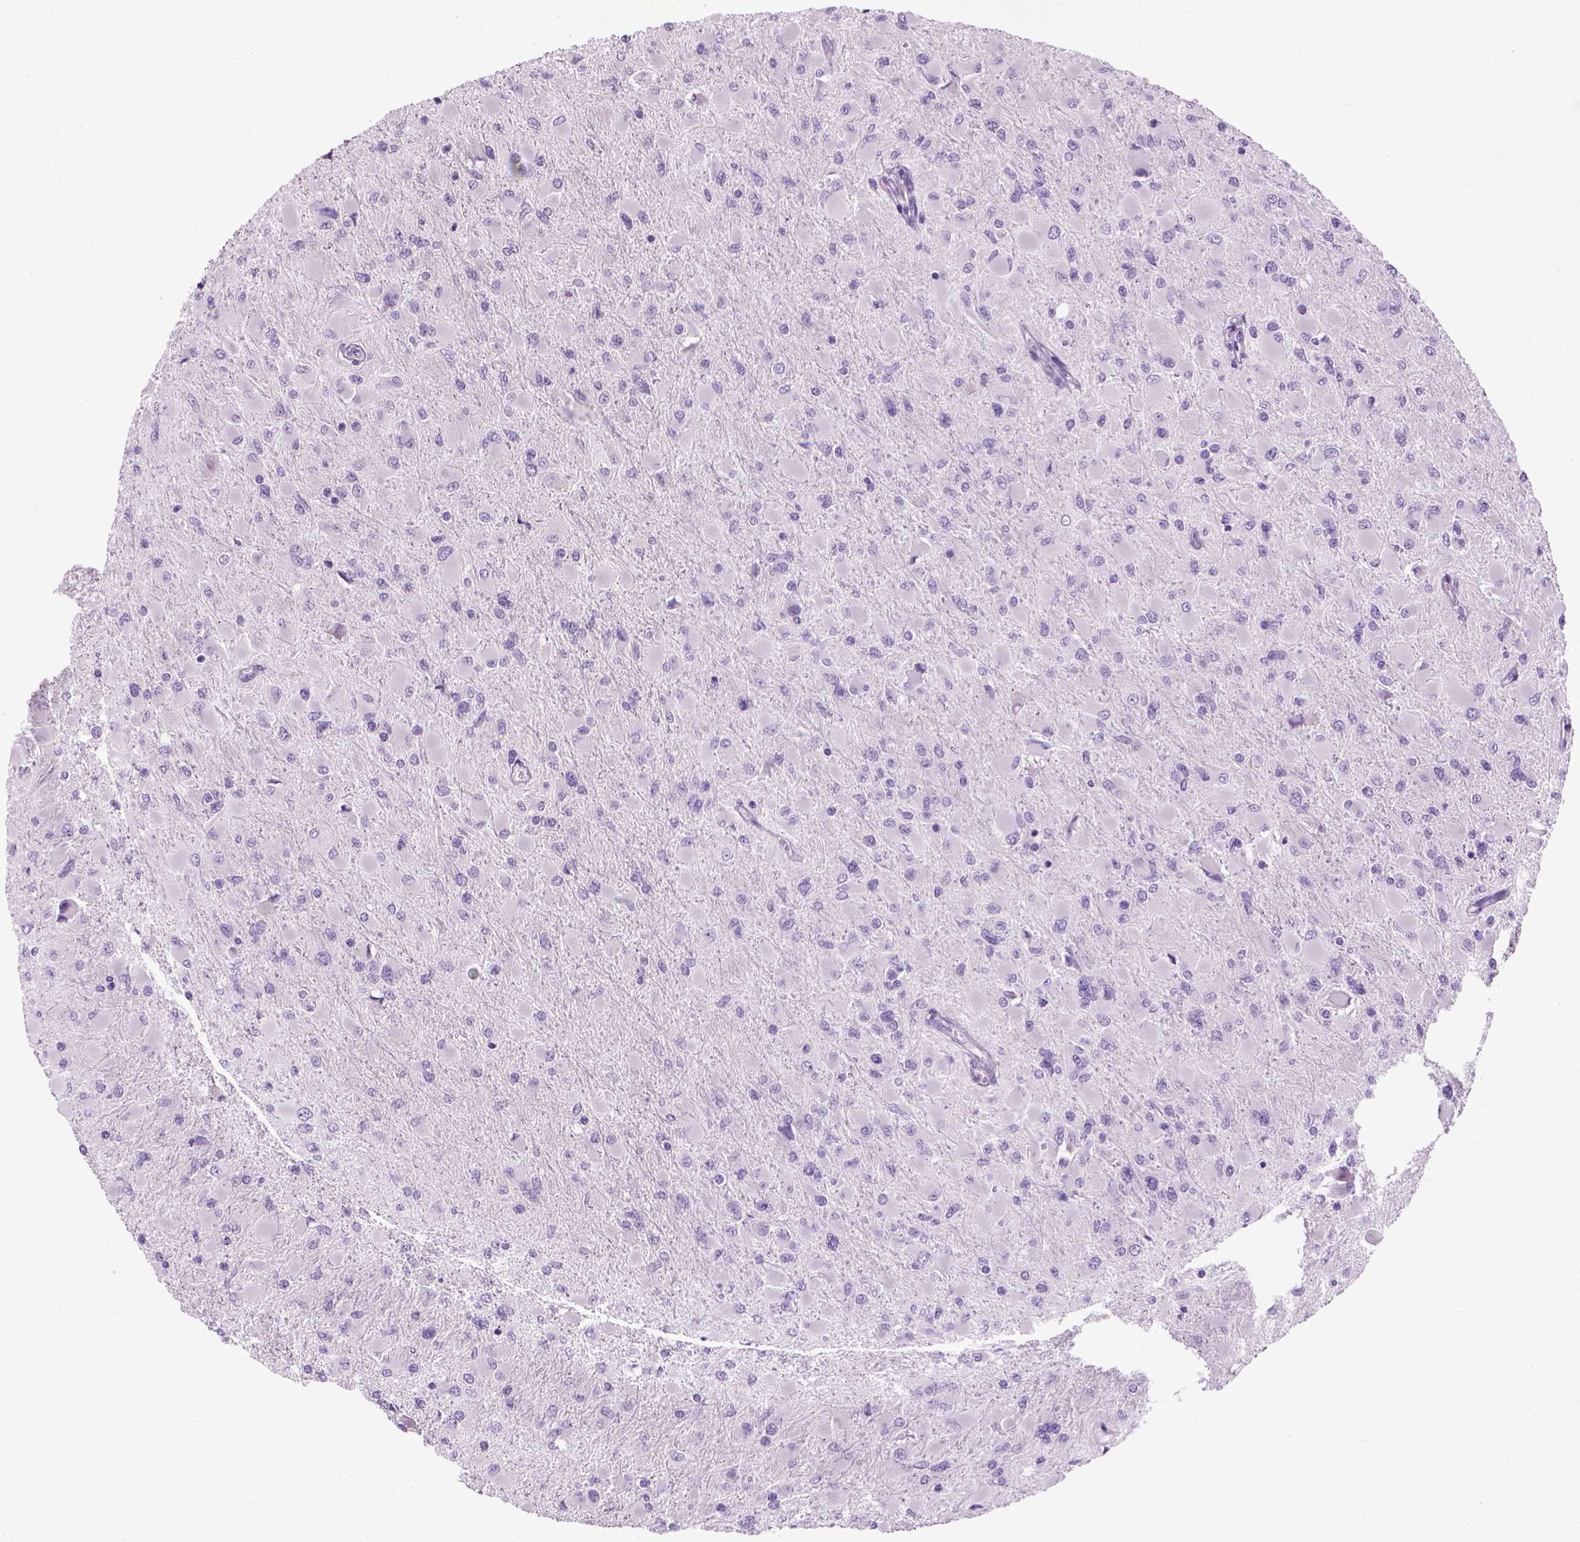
{"staining": {"intensity": "negative", "quantity": "none", "location": "none"}, "tissue": "glioma", "cell_type": "Tumor cells", "image_type": "cancer", "snomed": [{"axis": "morphology", "description": "Glioma, malignant, High grade"}, {"axis": "topography", "description": "Cerebral cortex"}], "caption": "A histopathology image of malignant glioma (high-grade) stained for a protein shows no brown staining in tumor cells.", "gene": "MZB1", "patient": {"sex": "female", "age": 36}}